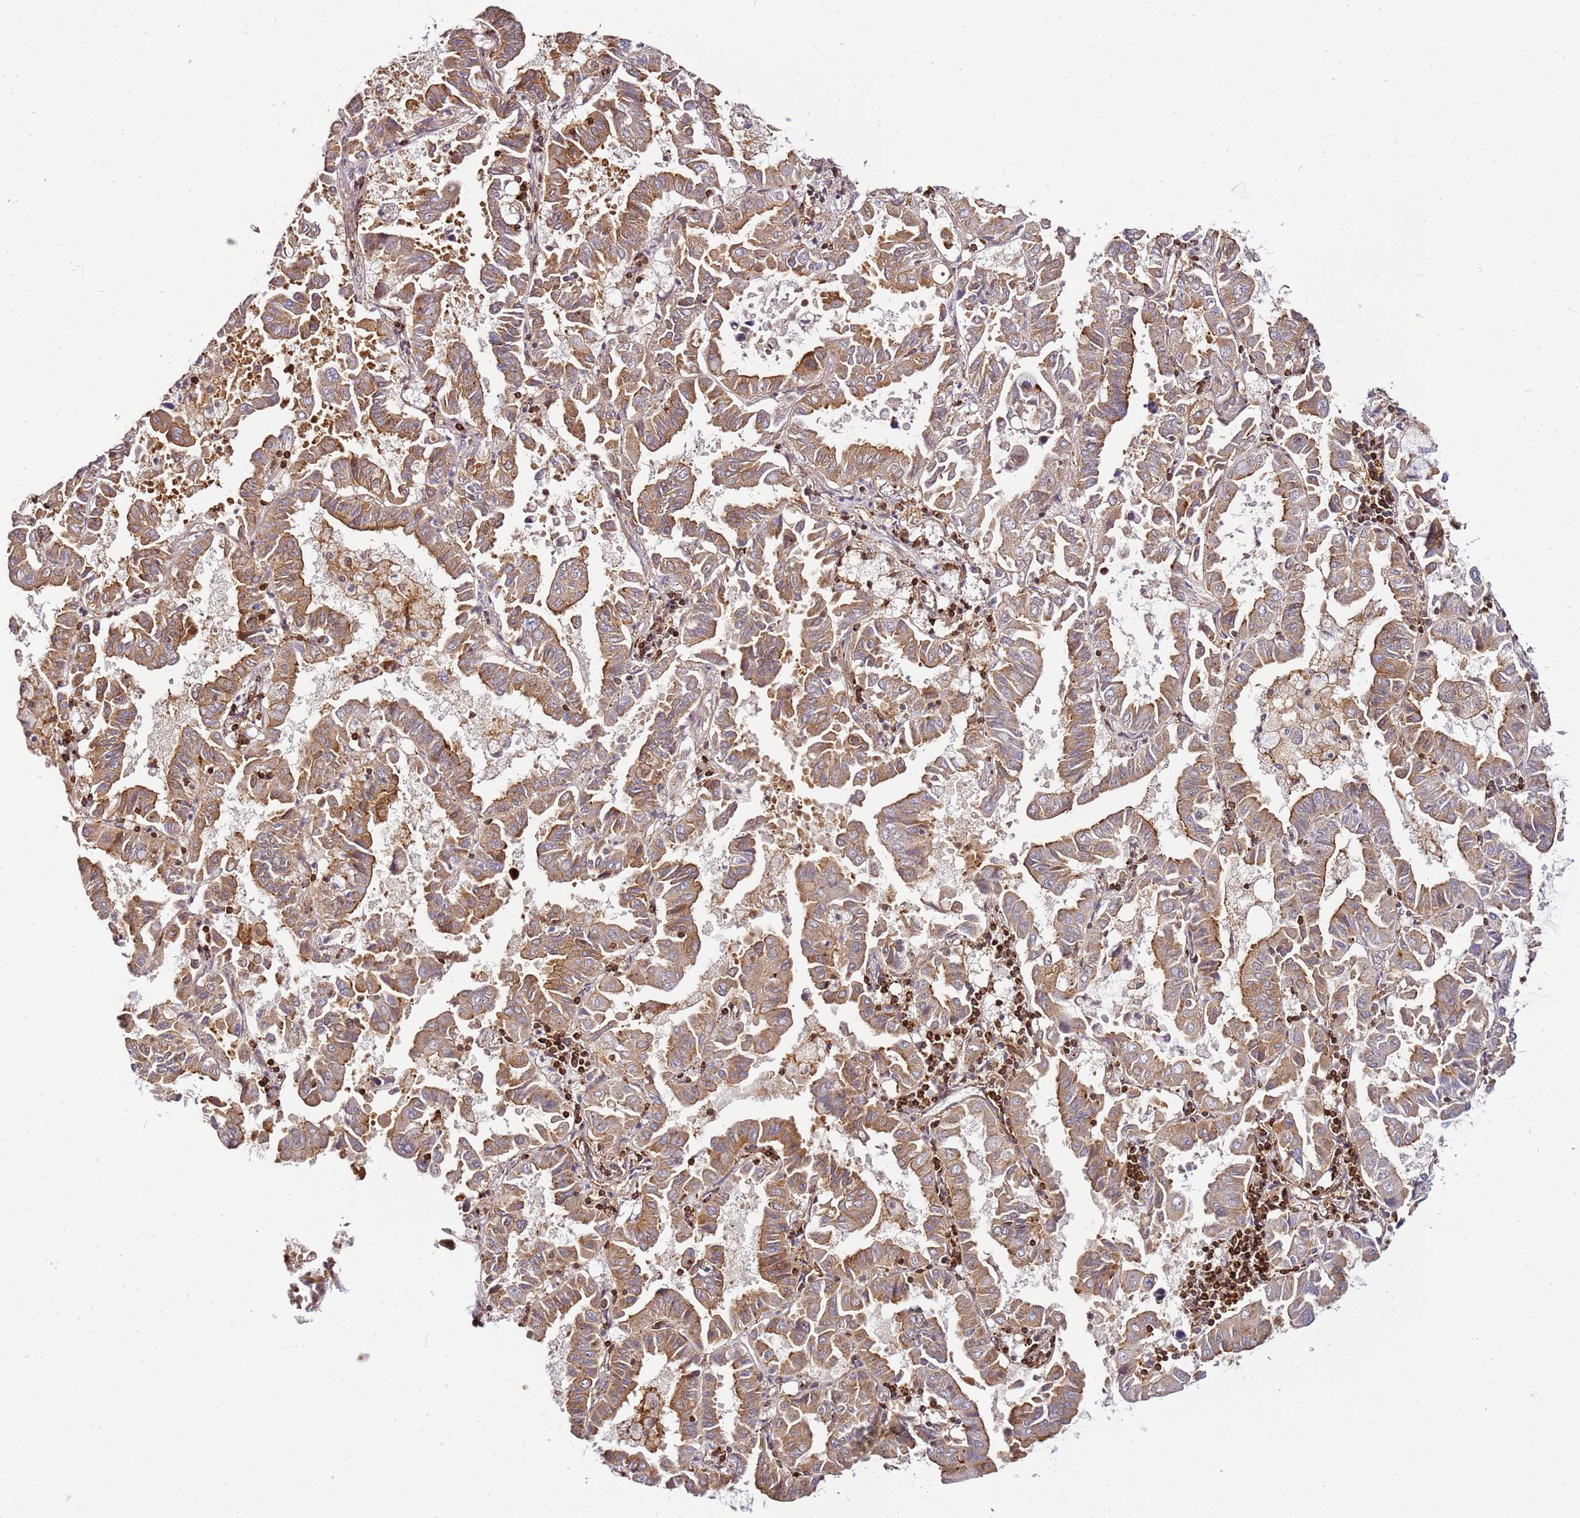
{"staining": {"intensity": "moderate", "quantity": ">75%", "location": "cytoplasmic/membranous"}, "tissue": "lung cancer", "cell_type": "Tumor cells", "image_type": "cancer", "snomed": [{"axis": "morphology", "description": "Adenocarcinoma, NOS"}, {"axis": "topography", "description": "Lung"}], "caption": "Lung cancer (adenocarcinoma) stained for a protein (brown) displays moderate cytoplasmic/membranous positive positivity in approximately >75% of tumor cells.", "gene": "PIH1D1", "patient": {"sex": "male", "age": 64}}